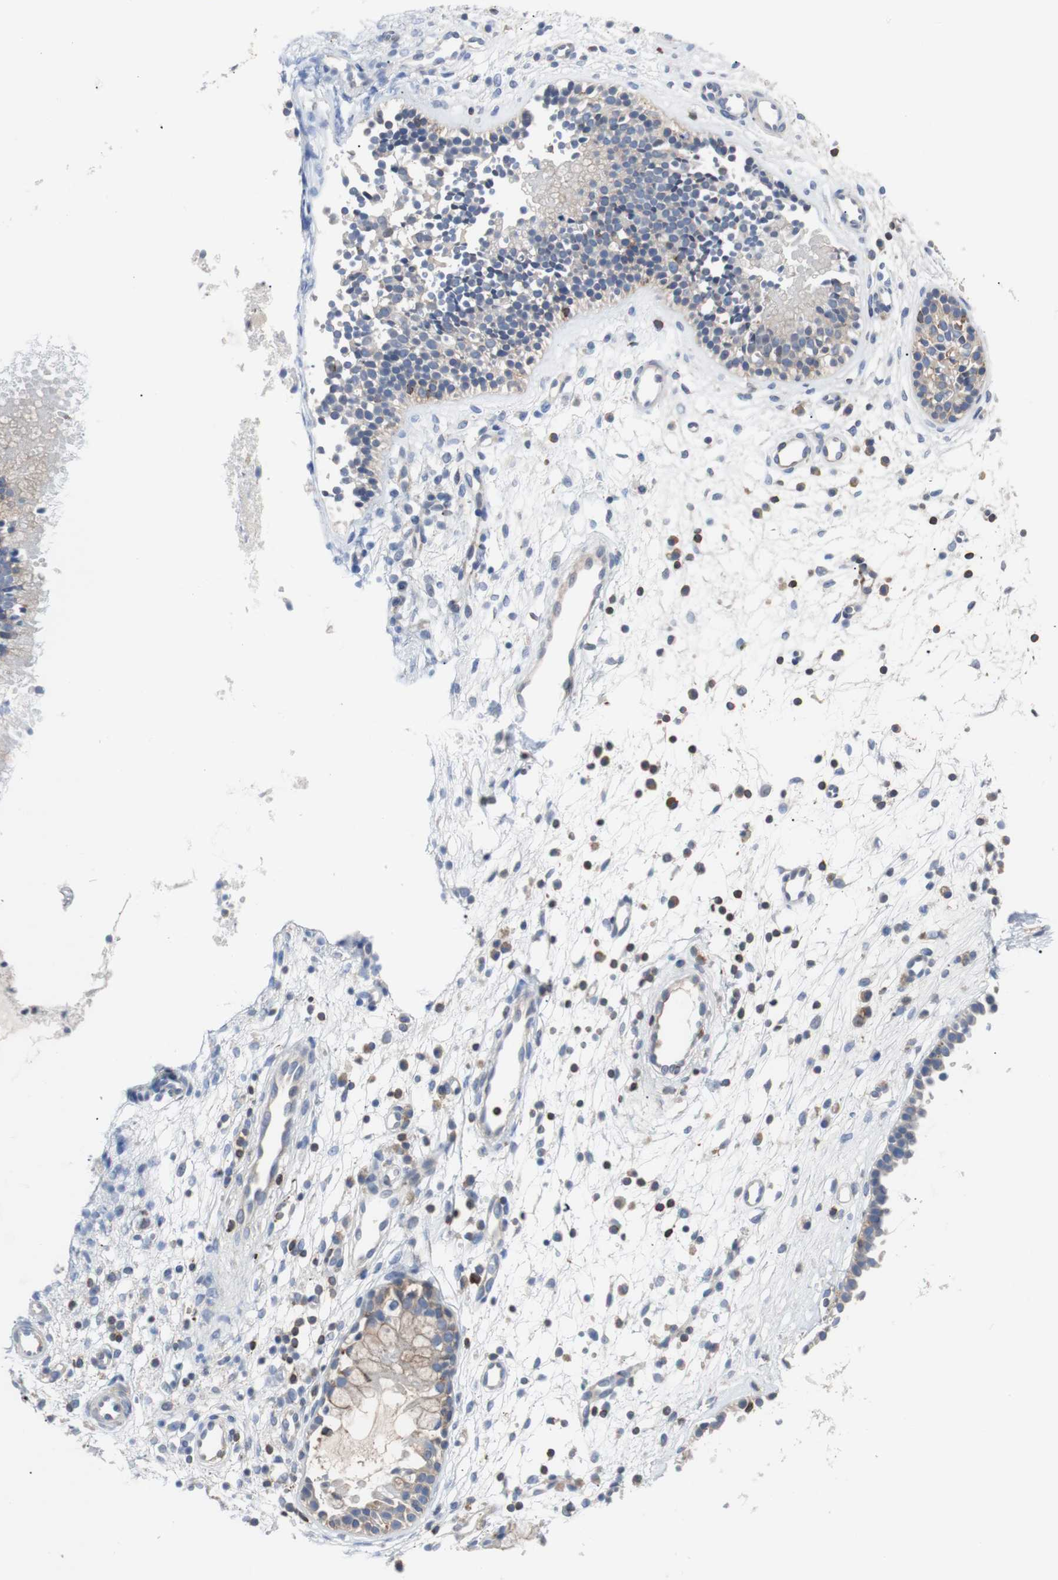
{"staining": {"intensity": "weak", "quantity": "<25%", "location": "cytoplasmic/membranous"}, "tissue": "nasopharynx", "cell_type": "Respiratory epithelial cells", "image_type": "normal", "snomed": [{"axis": "morphology", "description": "Normal tissue, NOS"}, {"axis": "topography", "description": "Nasopharynx"}], "caption": "Immunohistochemistry image of unremarkable nasopharynx stained for a protein (brown), which displays no positivity in respiratory epithelial cells. The staining was performed using DAB to visualize the protein expression in brown, while the nuclei were stained in blue with hematoxylin (Magnification: 20x).", "gene": "TSC22D4", "patient": {"sex": "male", "age": 21}}